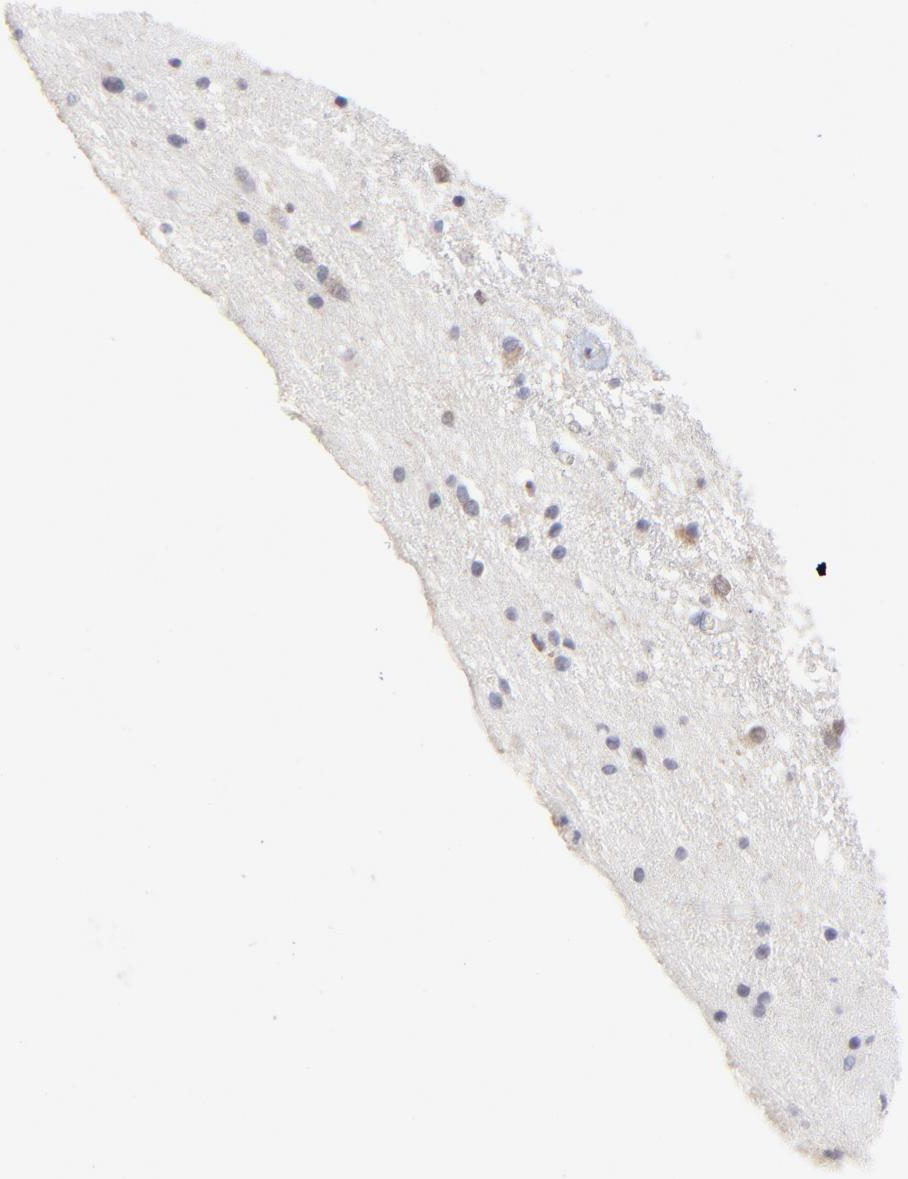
{"staining": {"intensity": "negative", "quantity": "none", "location": "none"}, "tissue": "caudate", "cell_type": "Glial cells", "image_type": "normal", "snomed": [{"axis": "morphology", "description": "Normal tissue, NOS"}, {"axis": "topography", "description": "Lateral ventricle wall"}], "caption": "Immunohistochemical staining of normal human caudate exhibits no significant expression in glial cells. Nuclei are stained in blue.", "gene": "CASP3", "patient": {"sex": "male", "age": 45}}